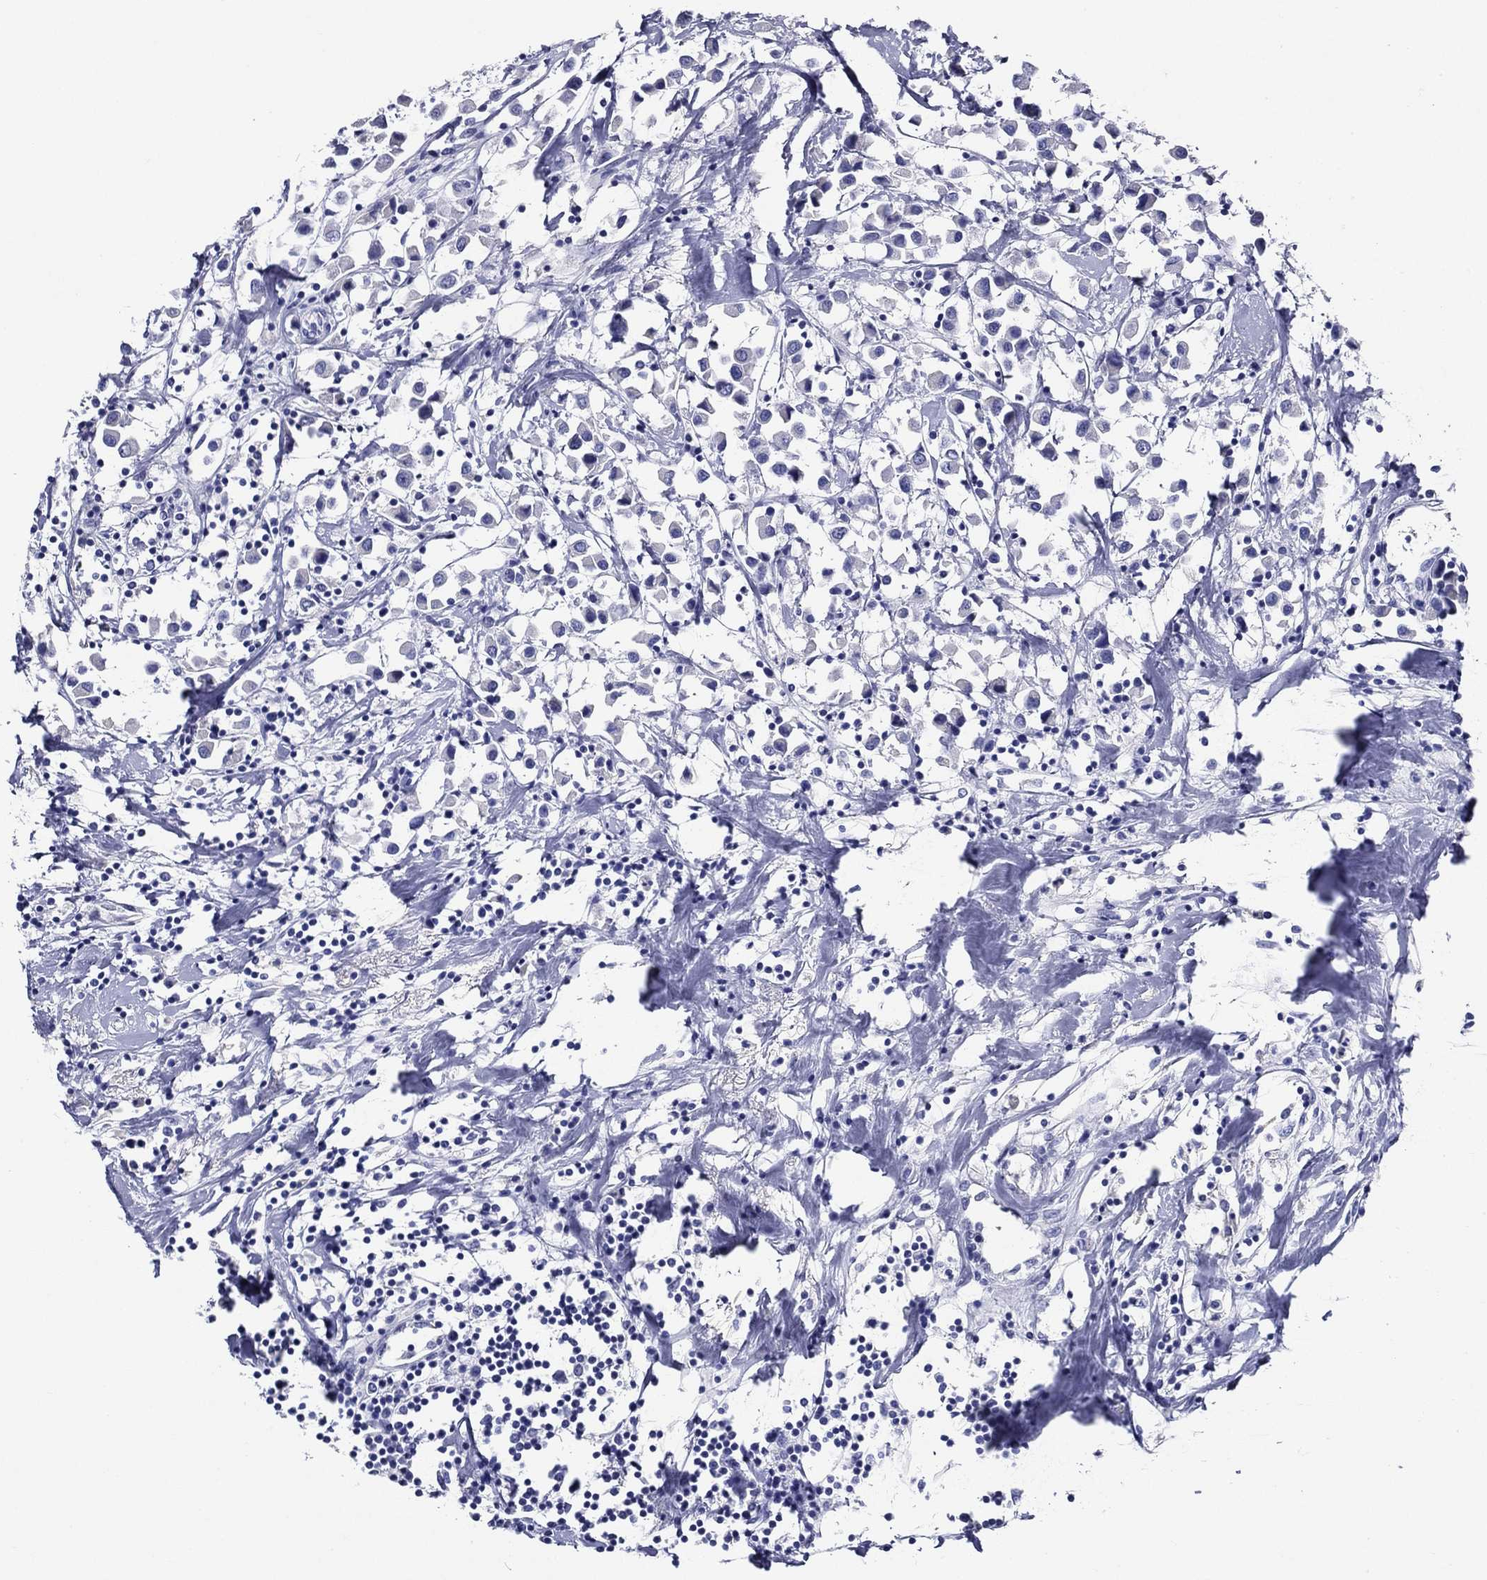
{"staining": {"intensity": "negative", "quantity": "none", "location": "none"}, "tissue": "breast cancer", "cell_type": "Tumor cells", "image_type": "cancer", "snomed": [{"axis": "morphology", "description": "Duct carcinoma"}, {"axis": "topography", "description": "Breast"}], "caption": "This photomicrograph is of invasive ductal carcinoma (breast) stained with immunohistochemistry (IHC) to label a protein in brown with the nuclei are counter-stained blue. There is no expression in tumor cells.", "gene": "ACE2", "patient": {"sex": "female", "age": 61}}